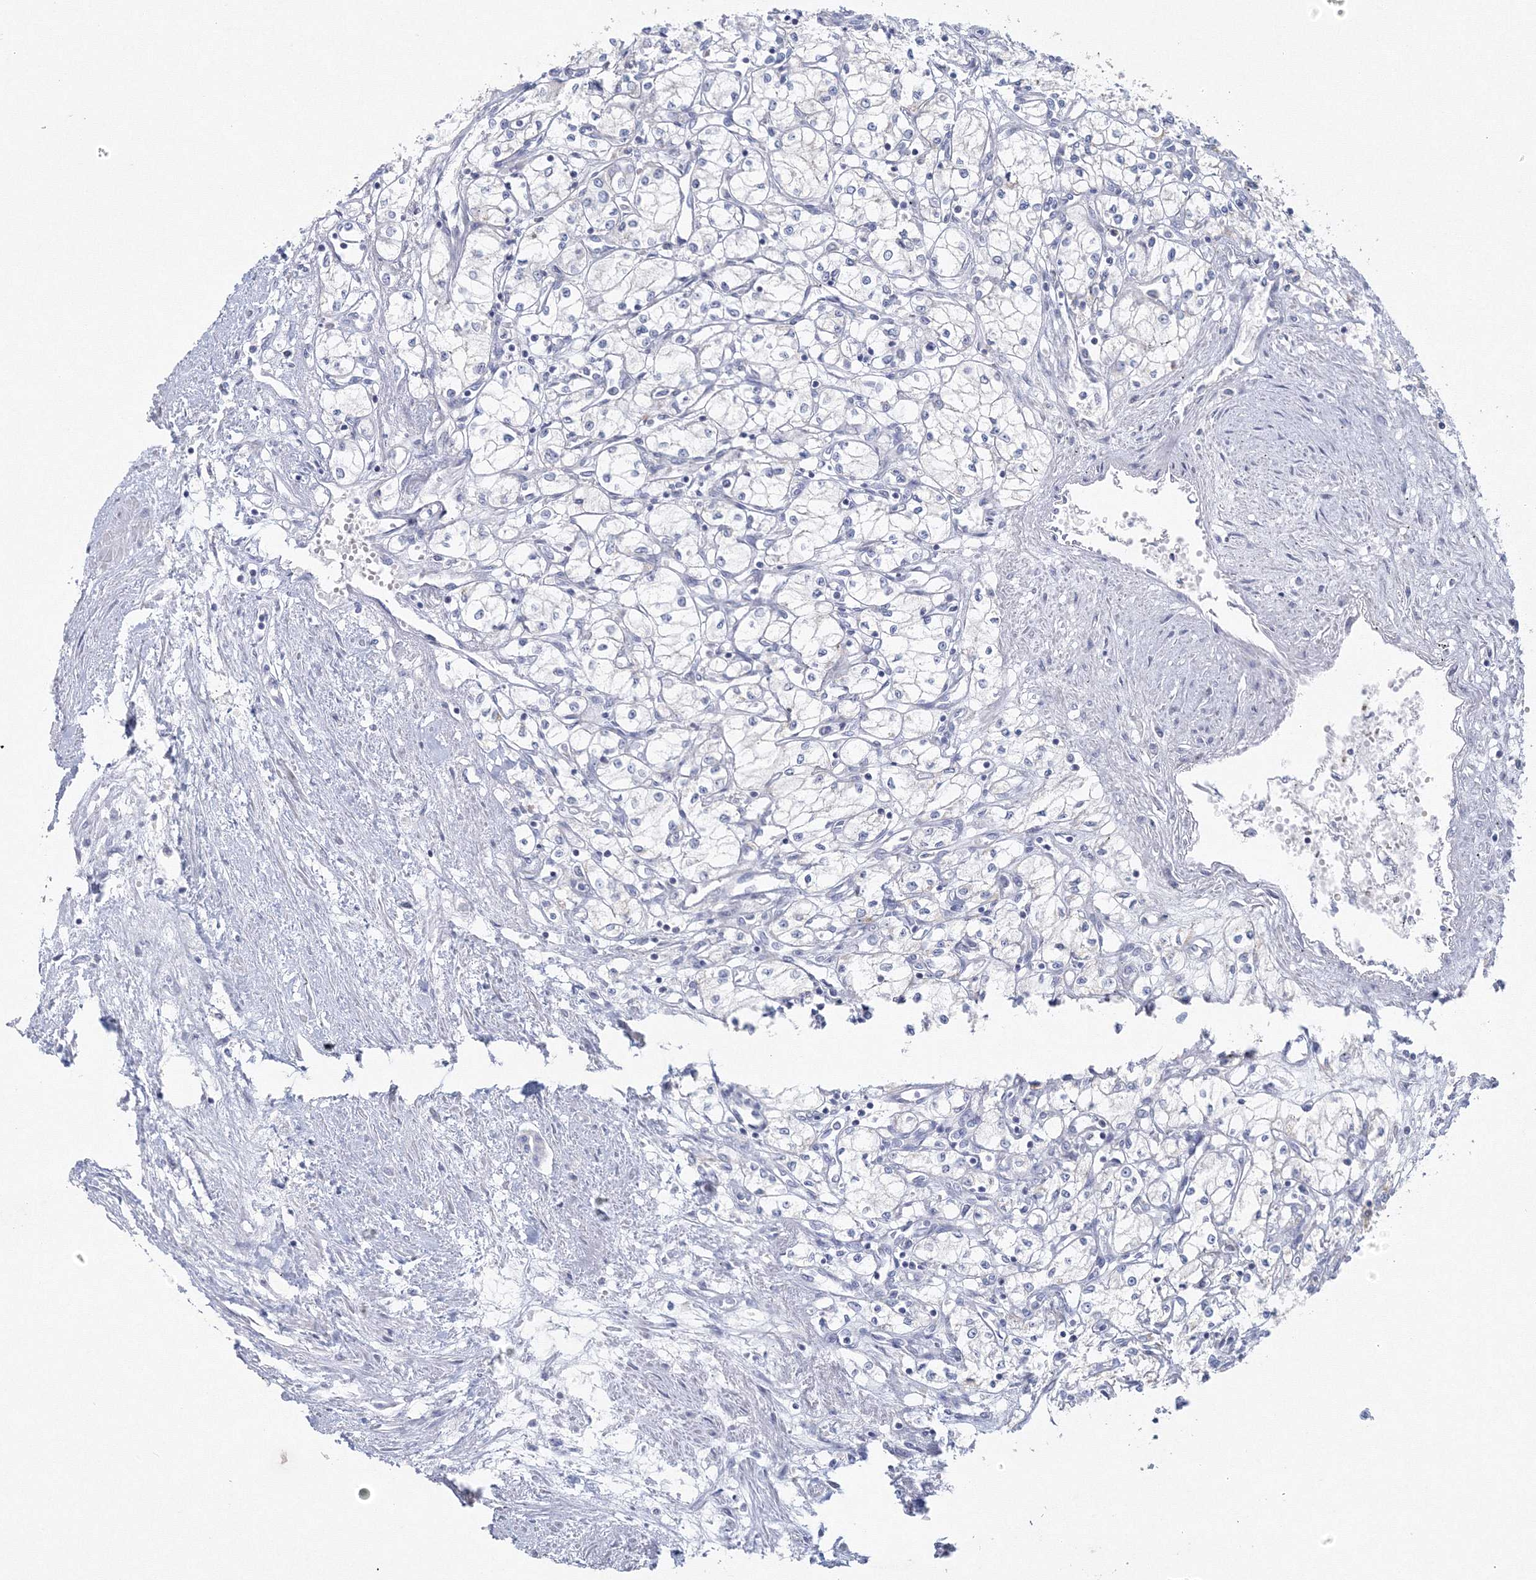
{"staining": {"intensity": "negative", "quantity": "none", "location": "none"}, "tissue": "renal cancer", "cell_type": "Tumor cells", "image_type": "cancer", "snomed": [{"axis": "morphology", "description": "Adenocarcinoma, NOS"}, {"axis": "topography", "description": "Kidney"}], "caption": "Renal adenocarcinoma was stained to show a protein in brown. There is no significant positivity in tumor cells.", "gene": "NIPAL1", "patient": {"sex": "male", "age": 59}}